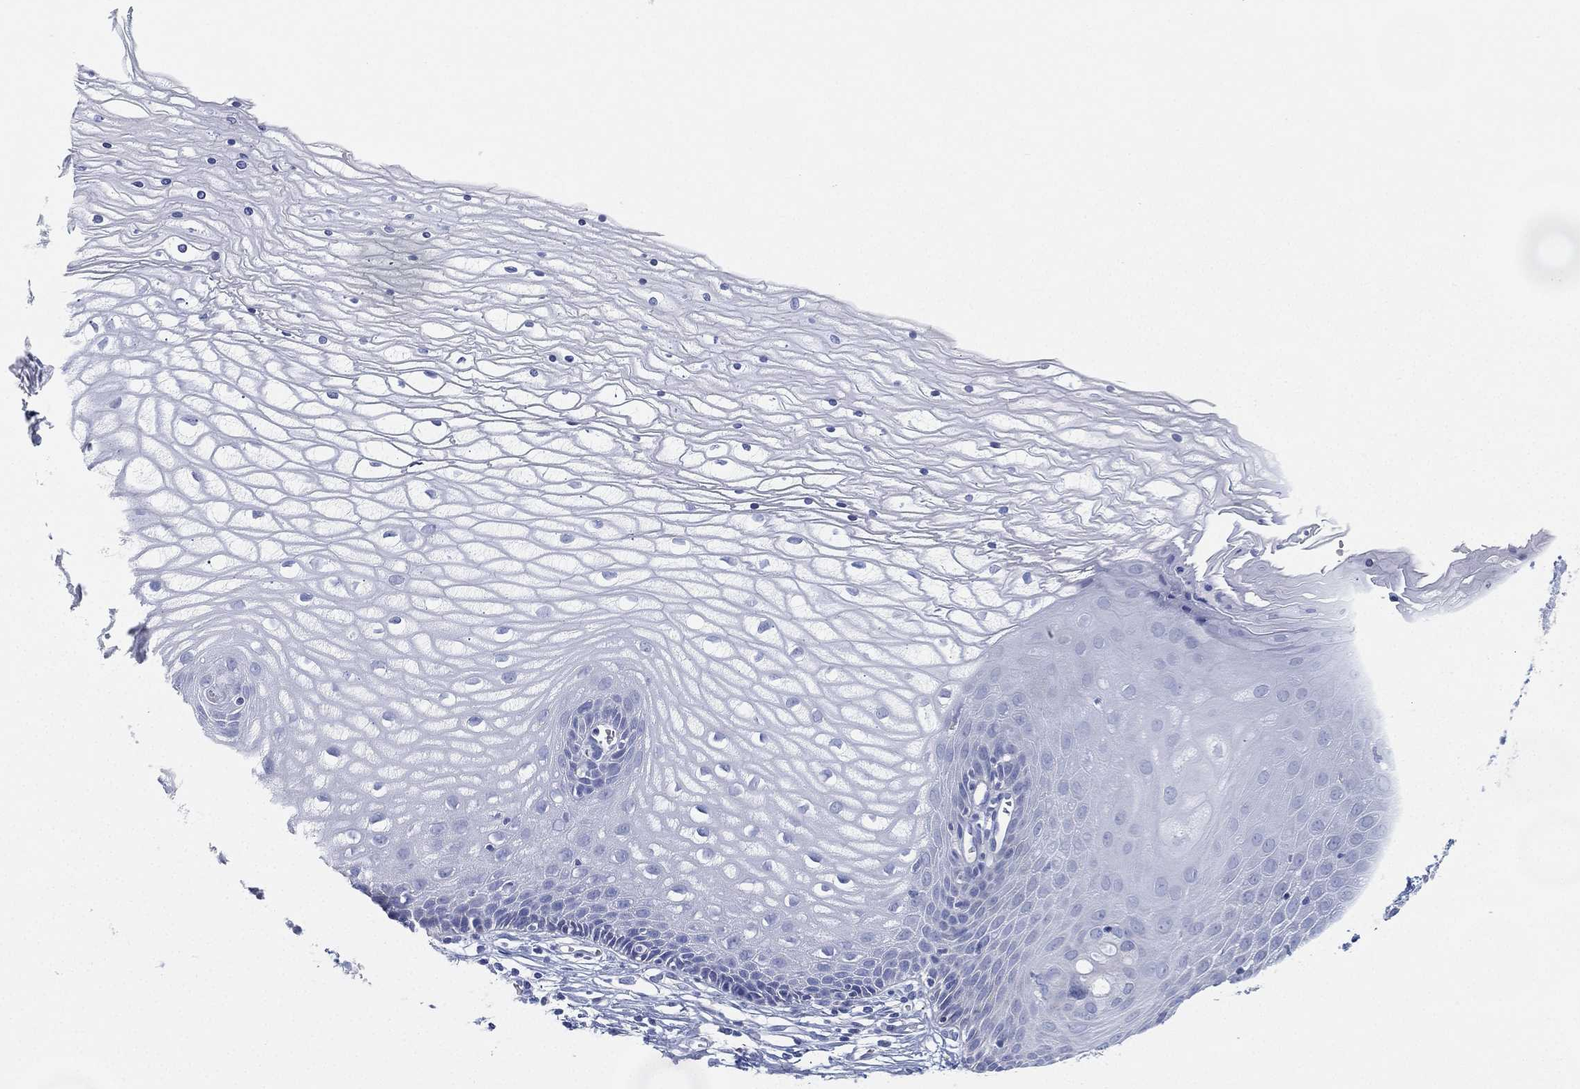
{"staining": {"intensity": "negative", "quantity": "none", "location": "none"}, "tissue": "cervix", "cell_type": "Glandular cells", "image_type": "normal", "snomed": [{"axis": "morphology", "description": "Normal tissue, NOS"}, {"axis": "topography", "description": "Cervix"}], "caption": "DAB (3,3'-diaminobenzidine) immunohistochemical staining of unremarkable human cervix exhibits no significant positivity in glandular cells.", "gene": "GPR61", "patient": {"sex": "female", "age": 35}}